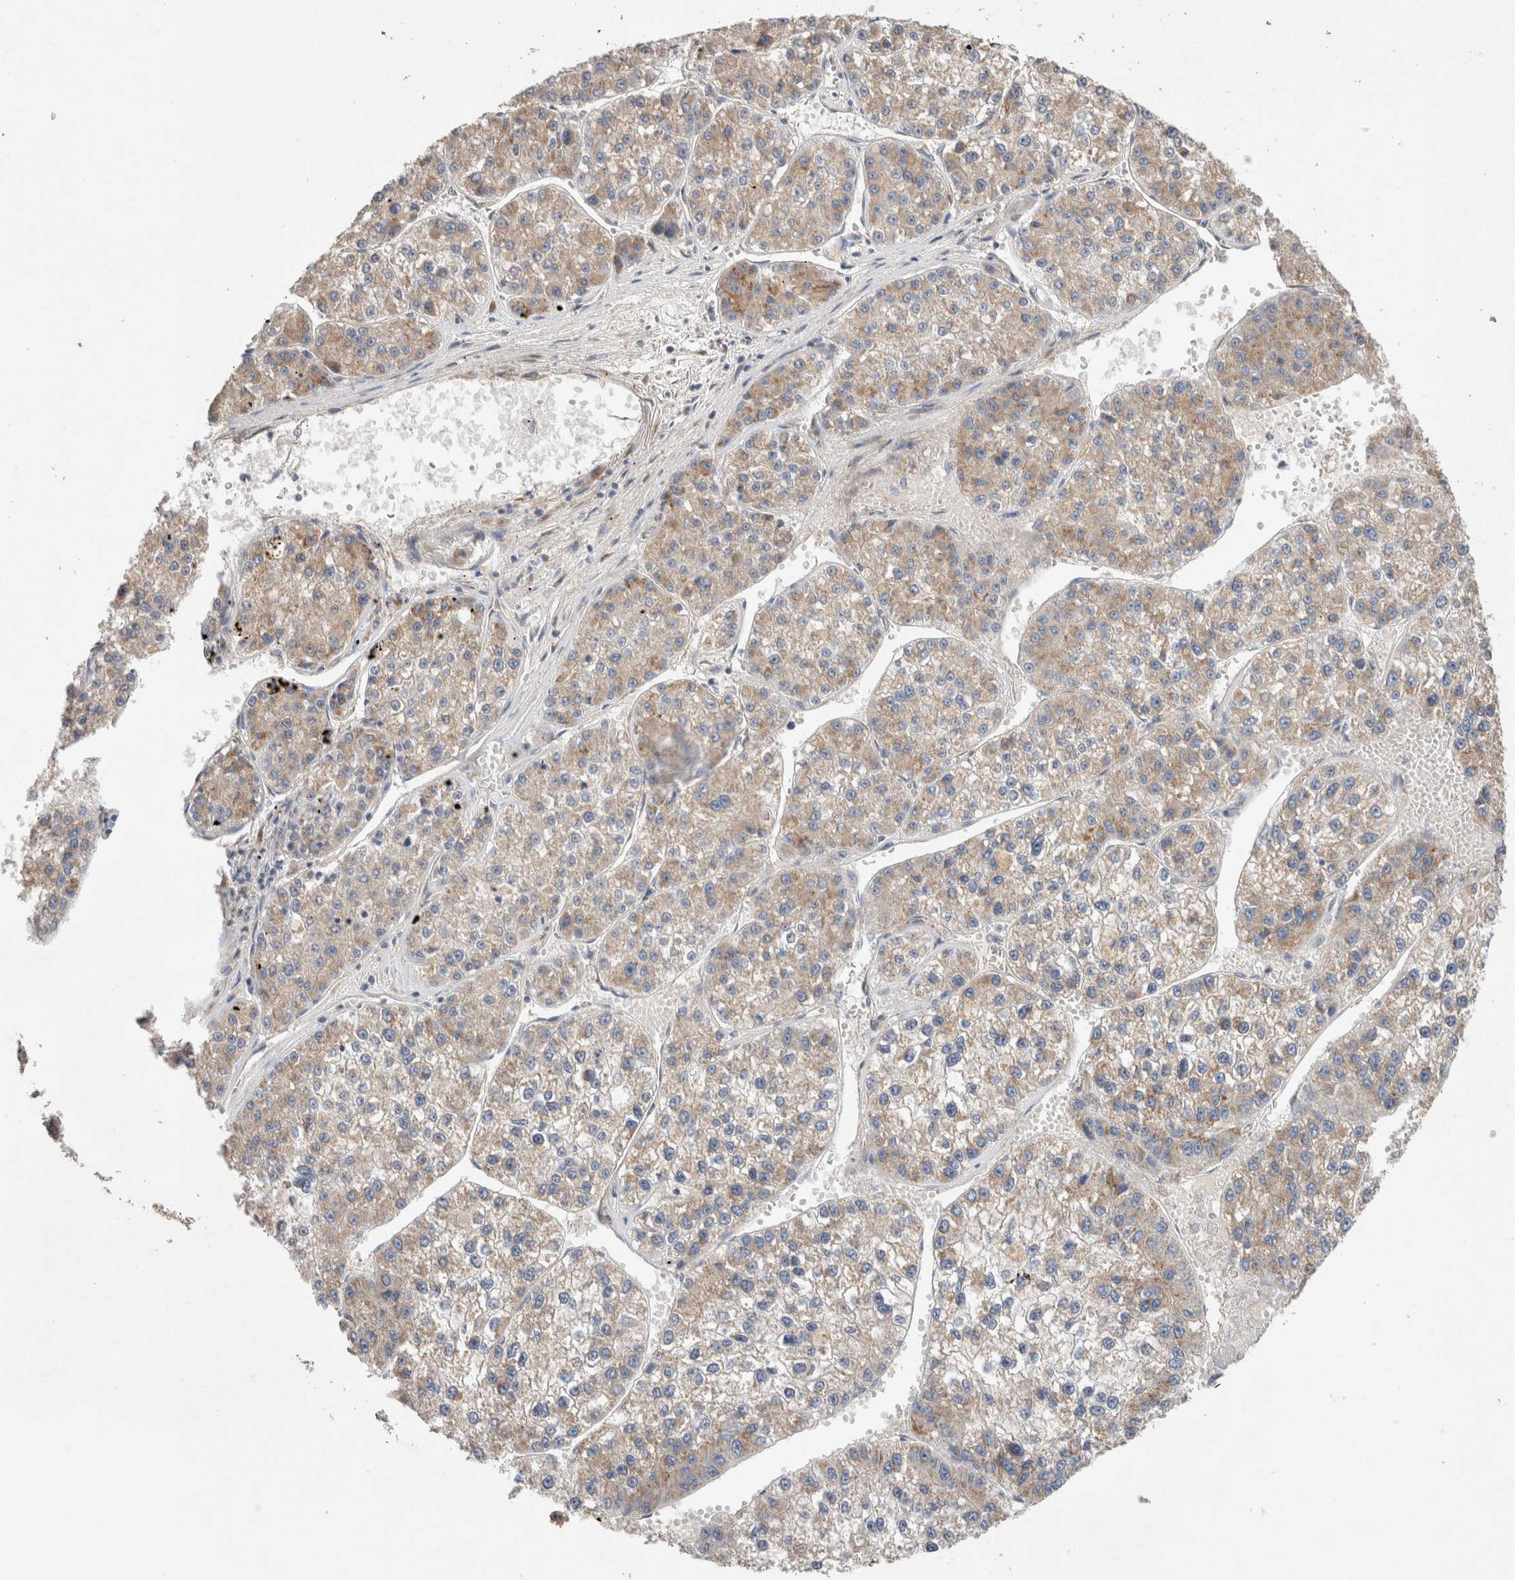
{"staining": {"intensity": "weak", "quantity": ">75%", "location": "cytoplasmic/membranous"}, "tissue": "liver cancer", "cell_type": "Tumor cells", "image_type": "cancer", "snomed": [{"axis": "morphology", "description": "Carcinoma, Hepatocellular, NOS"}, {"axis": "topography", "description": "Liver"}], "caption": "Protein expression by immunohistochemistry (IHC) exhibits weak cytoplasmic/membranous expression in about >75% of tumor cells in liver hepatocellular carcinoma.", "gene": "IARS2", "patient": {"sex": "female", "age": 73}}